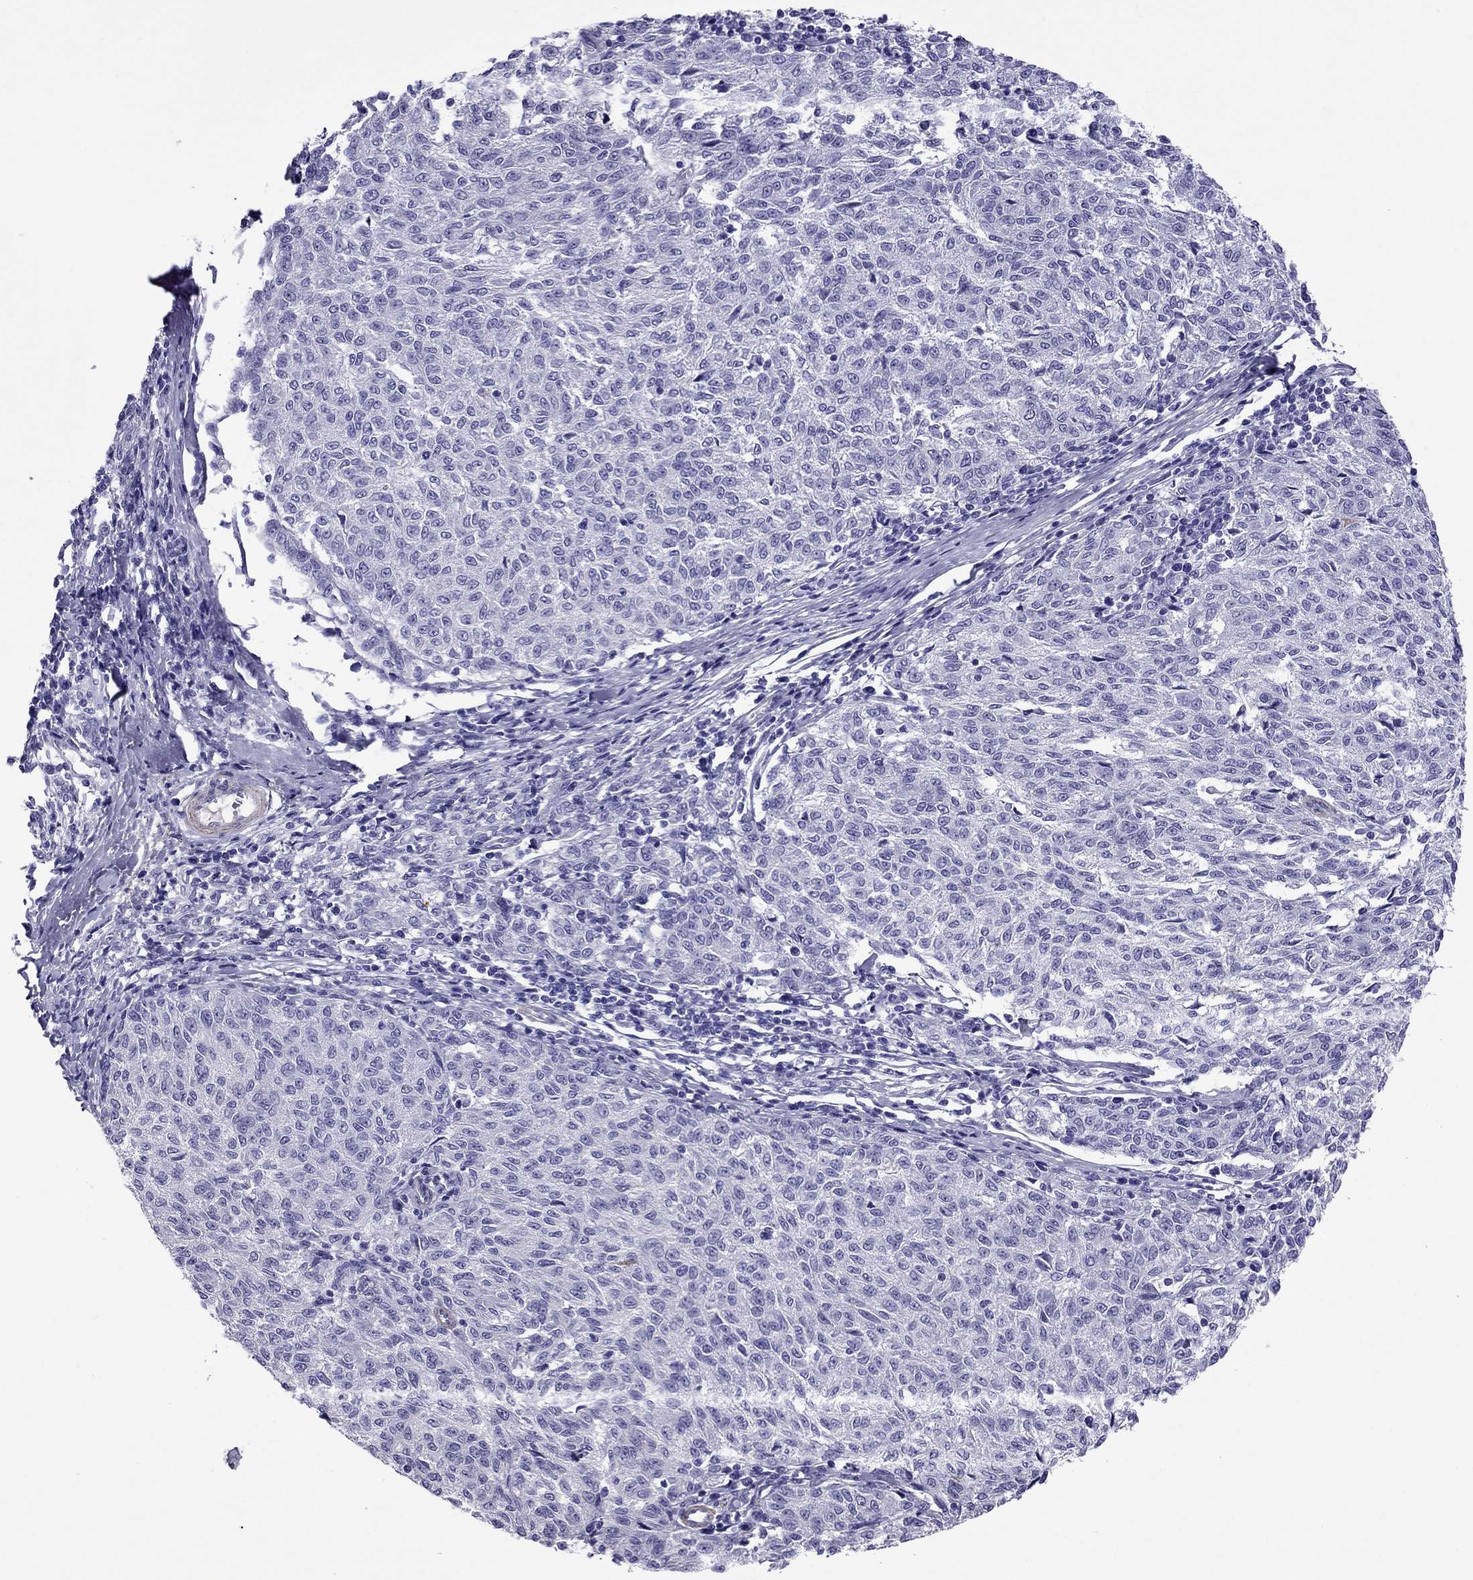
{"staining": {"intensity": "negative", "quantity": "none", "location": "none"}, "tissue": "melanoma", "cell_type": "Tumor cells", "image_type": "cancer", "snomed": [{"axis": "morphology", "description": "Malignant melanoma, NOS"}, {"axis": "topography", "description": "Skin"}], "caption": "Immunohistochemistry of malignant melanoma exhibits no positivity in tumor cells.", "gene": "CHRNA5", "patient": {"sex": "female", "age": 72}}